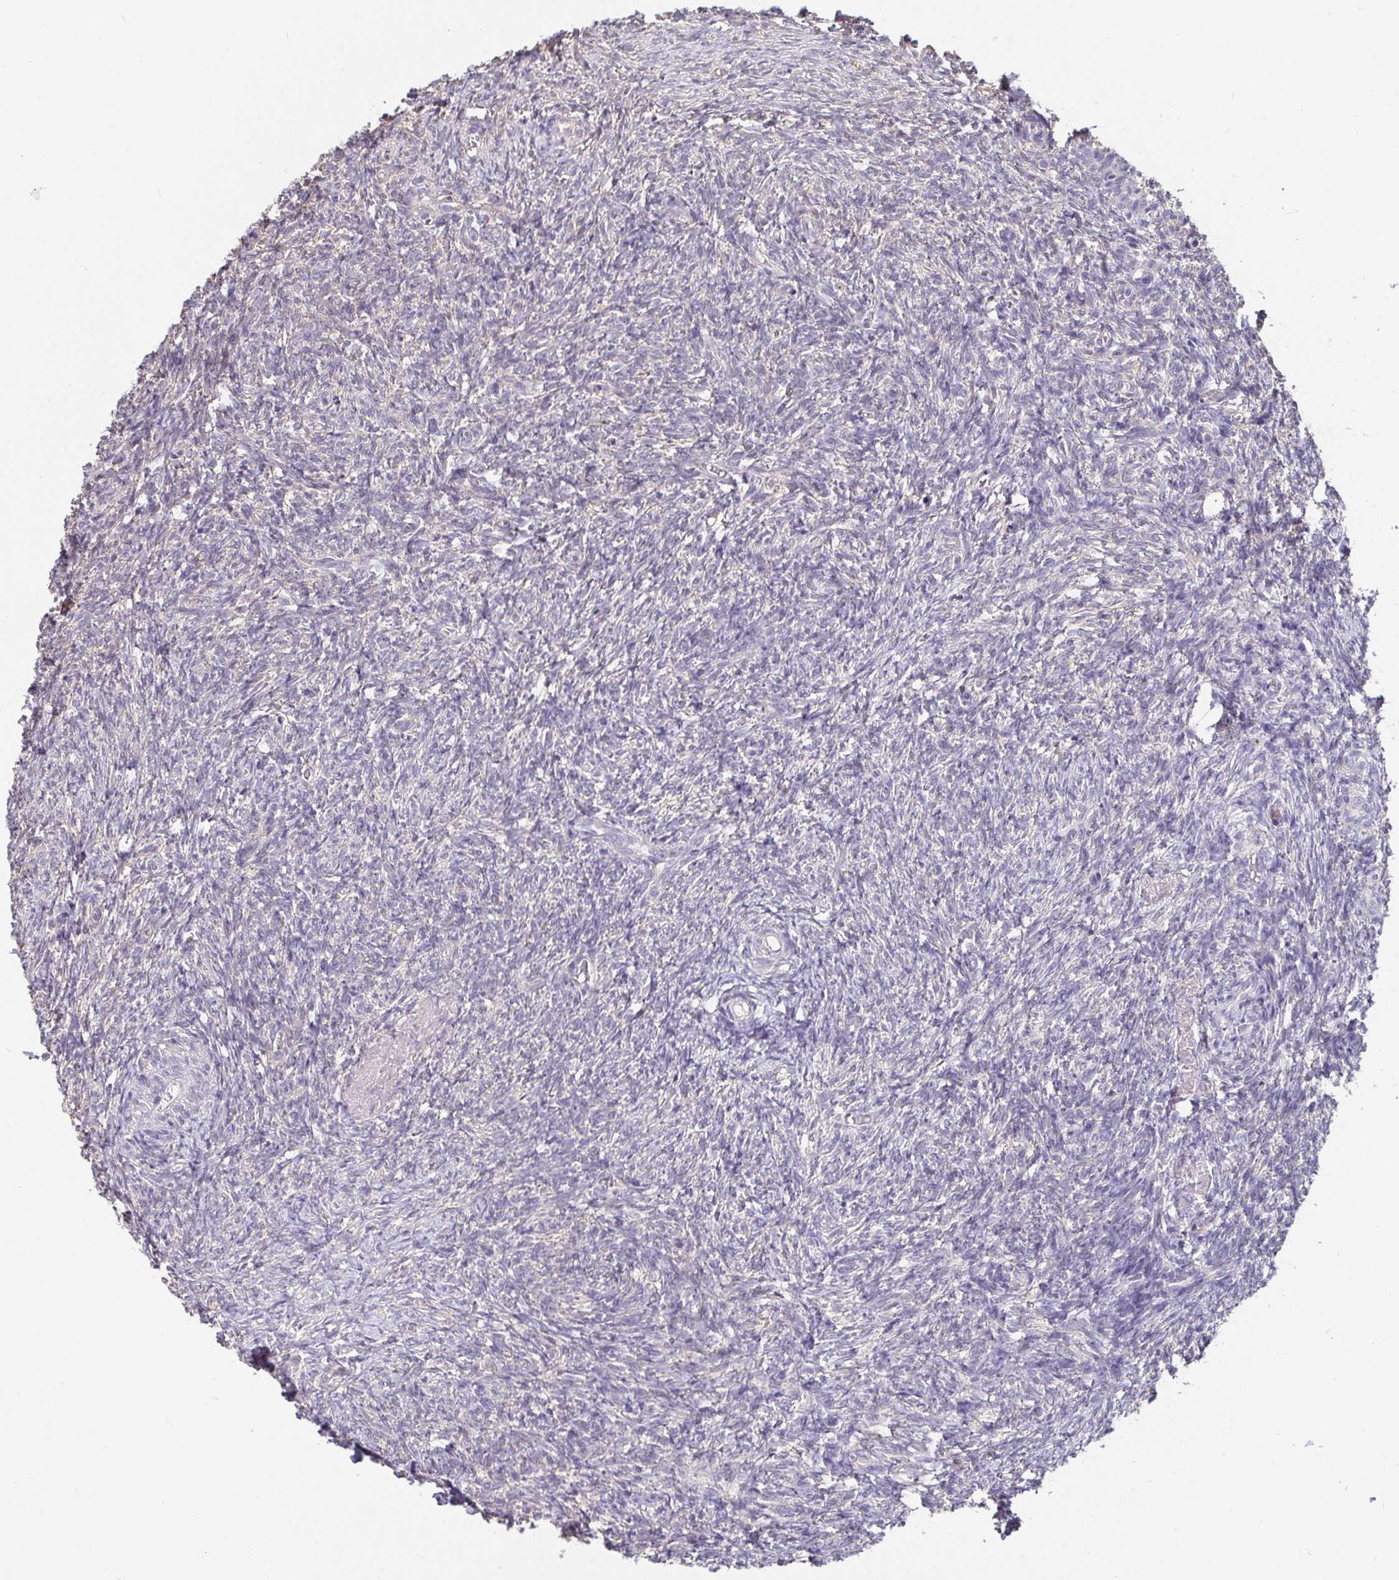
{"staining": {"intensity": "negative", "quantity": "none", "location": "none"}, "tissue": "ovary", "cell_type": "Ovarian stroma cells", "image_type": "normal", "snomed": [{"axis": "morphology", "description": "Normal tissue, NOS"}, {"axis": "topography", "description": "Ovary"}], "caption": "A photomicrograph of ovary stained for a protein reveals no brown staining in ovarian stroma cells.", "gene": "ANLN", "patient": {"sex": "female", "age": 39}}